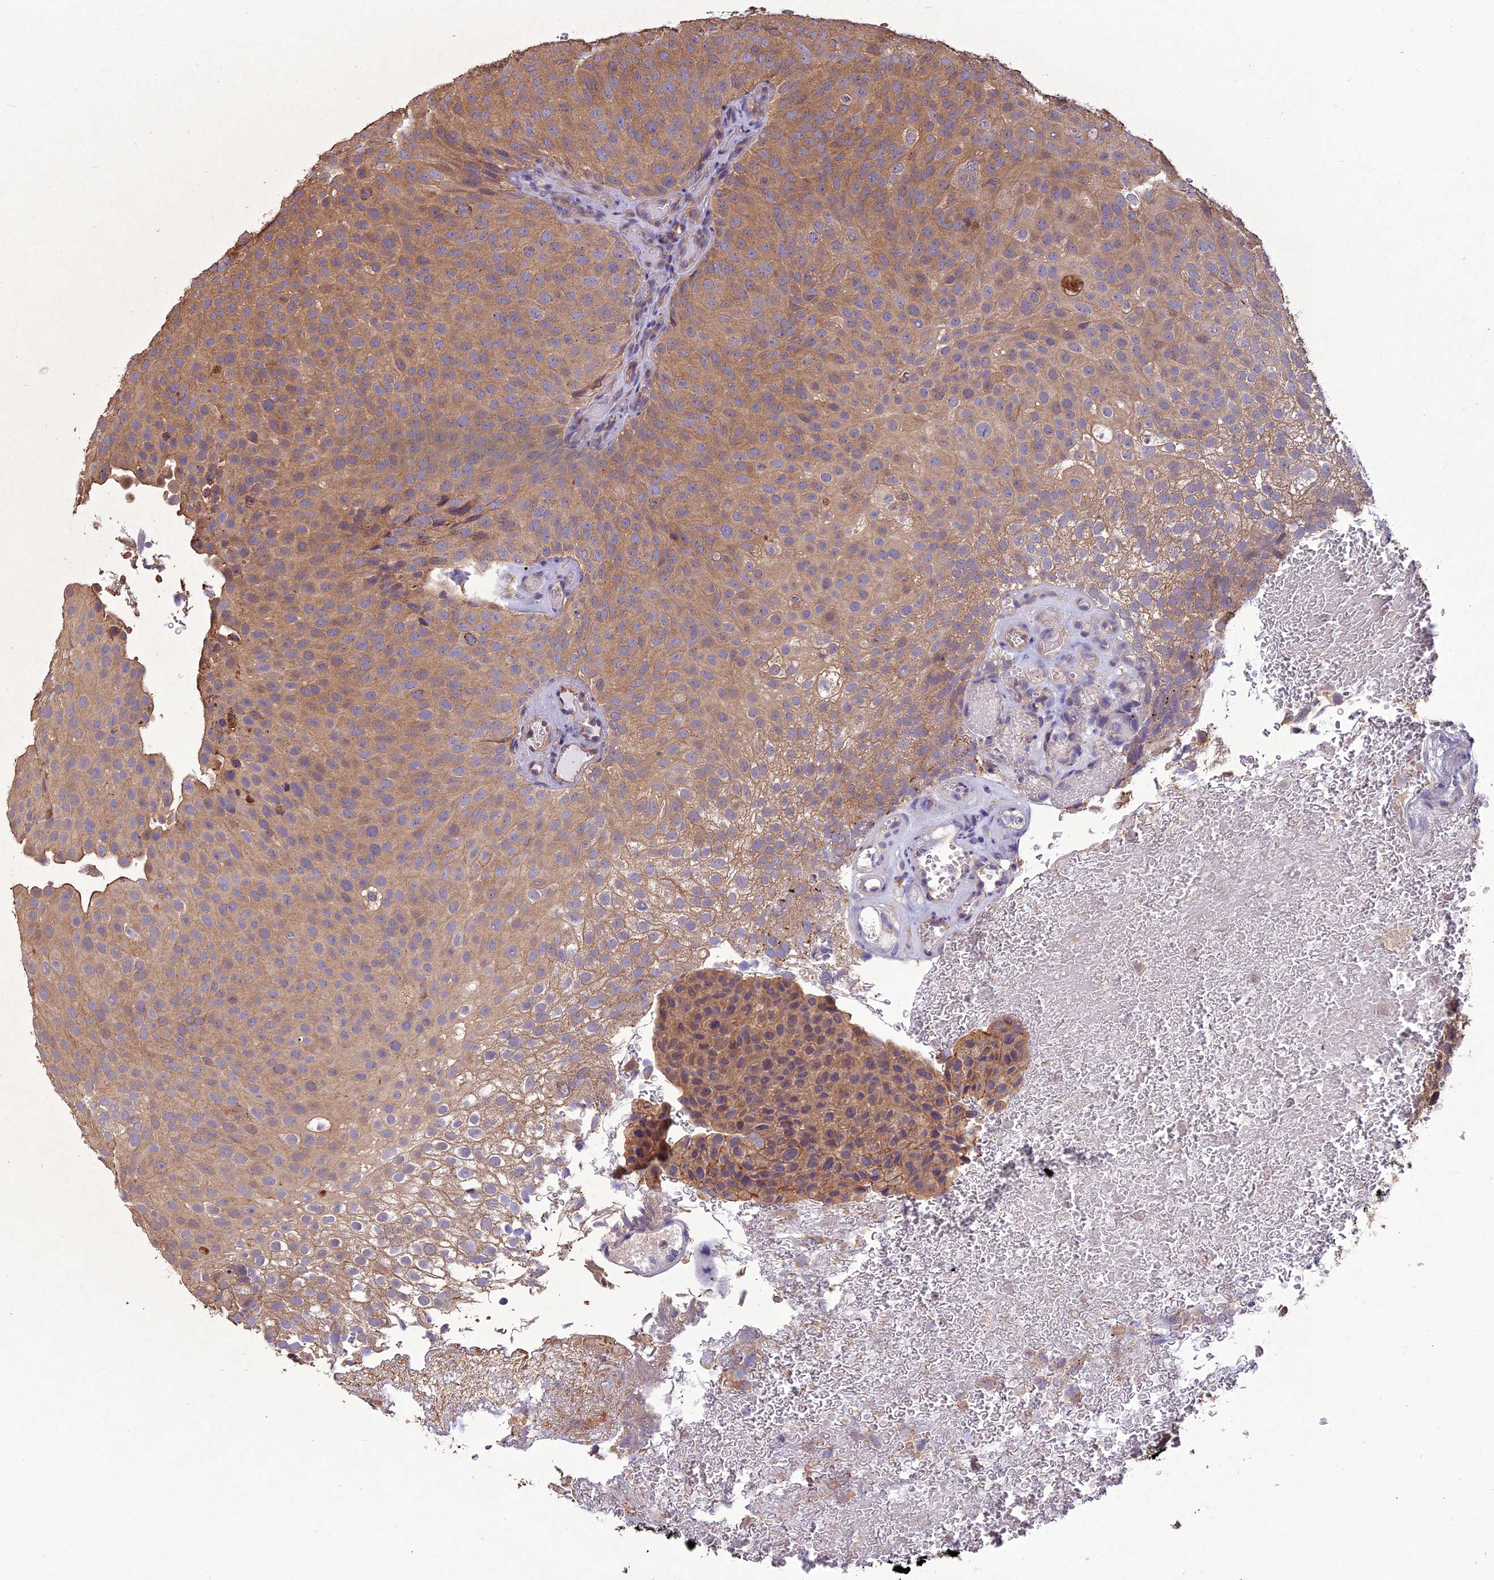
{"staining": {"intensity": "moderate", "quantity": ">75%", "location": "cytoplasmic/membranous"}, "tissue": "urothelial cancer", "cell_type": "Tumor cells", "image_type": "cancer", "snomed": [{"axis": "morphology", "description": "Urothelial carcinoma, Low grade"}, {"axis": "topography", "description": "Urinary bladder"}], "caption": "Immunohistochemistry photomicrograph of human urothelial carcinoma (low-grade) stained for a protein (brown), which displays medium levels of moderate cytoplasmic/membranous positivity in approximately >75% of tumor cells.", "gene": "CHMP2A", "patient": {"sex": "male", "age": 78}}